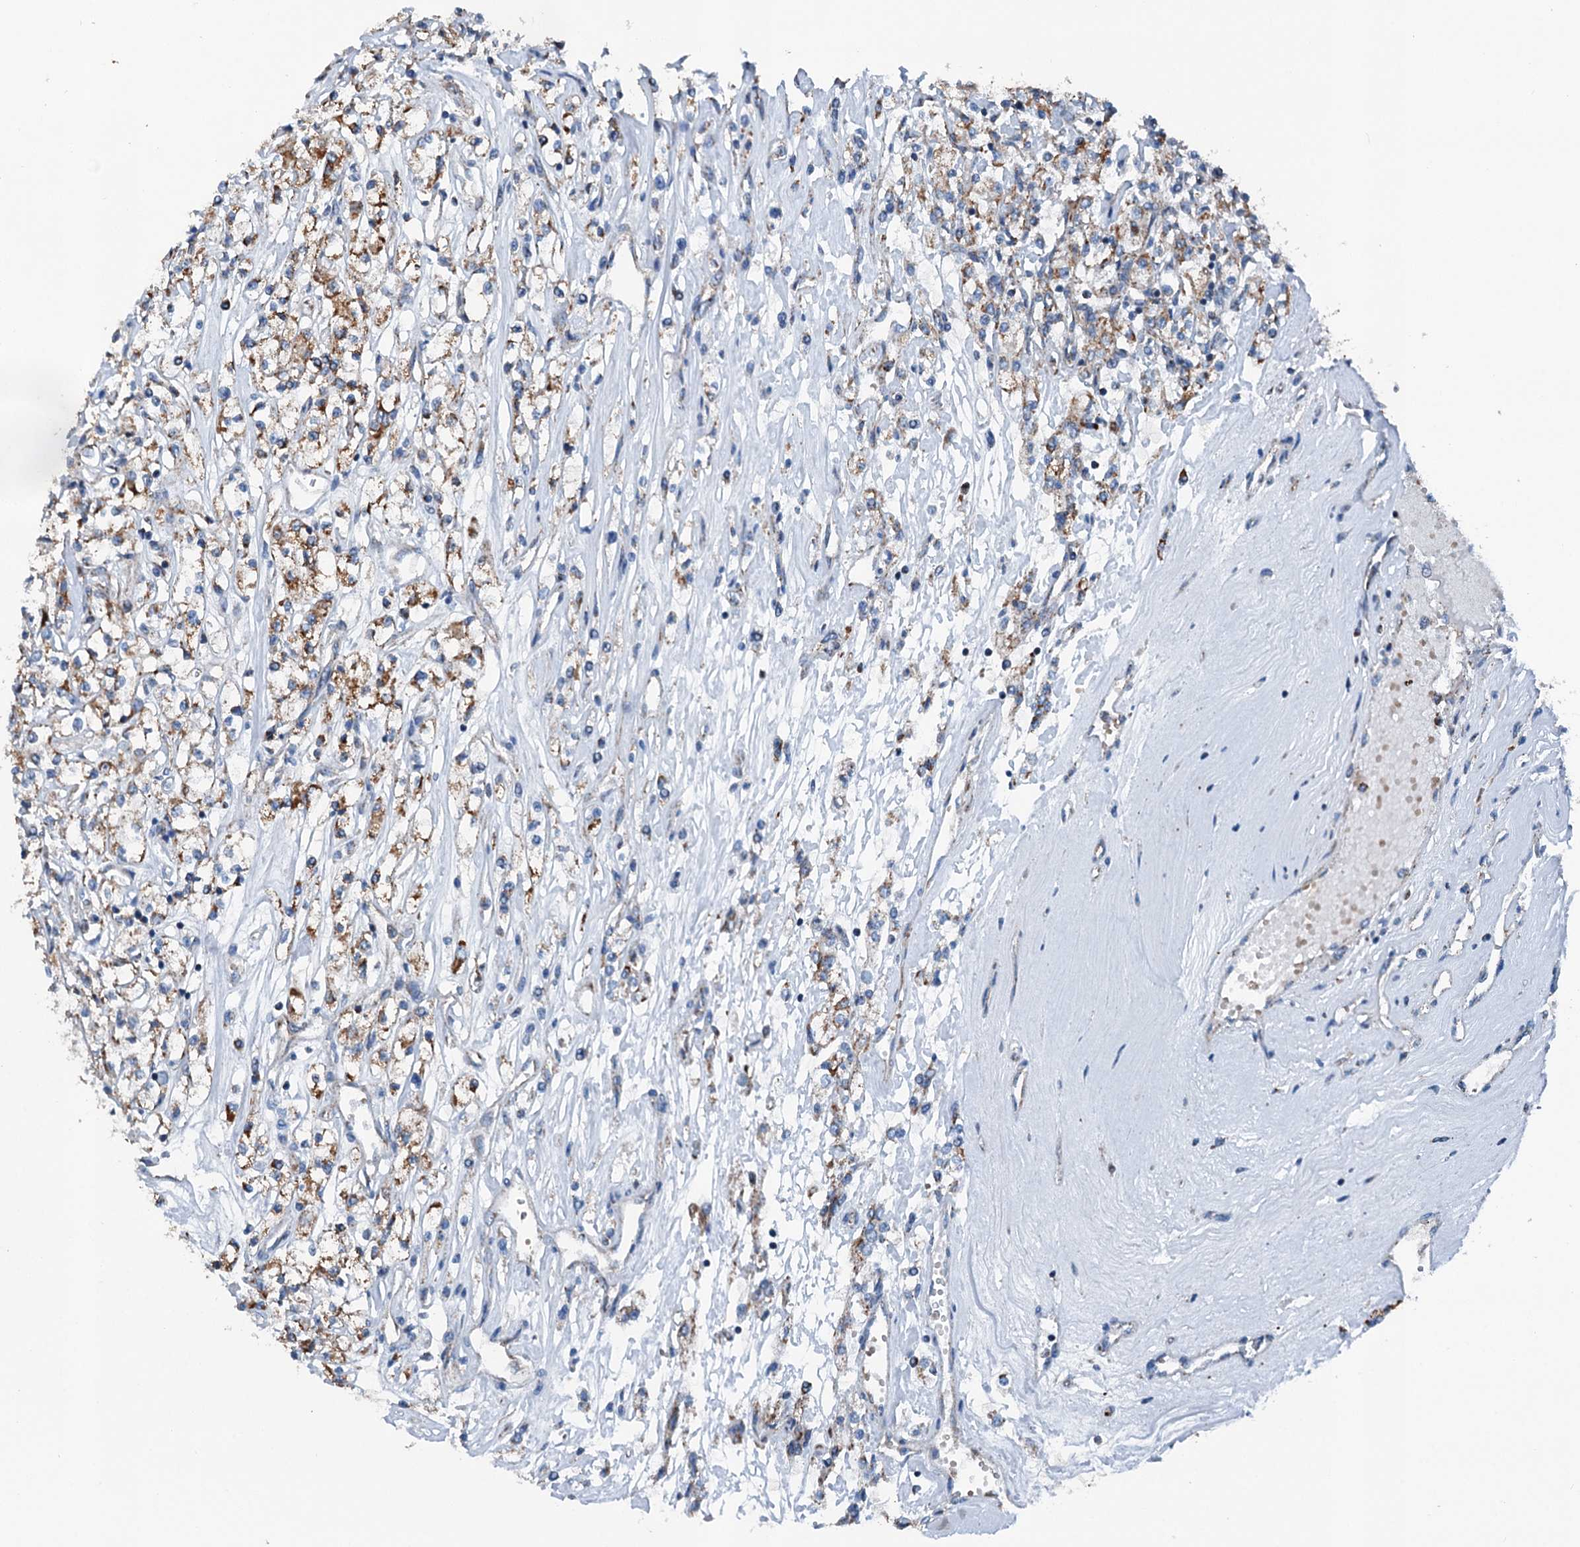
{"staining": {"intensity": "moderate", "quantity": ">75%", "location": "cytoplasmic/membranous"}, "tissue": "renal cancer", "cell_type": "Tumor cells", "image_type": "cancer", "snomed": [{"axis": "morphology", "description": "Adenocarcinoma, NOS"}, {"axis": "topography", "description": "Kidney"}], "caption": "Immunohistochemistry (DAB (3,3'-diaminobenzidine)) staining of human renal adenocarcinoma demonstrates moderate cytoplasmic/membranous protein expression in approximately >75% of tumor cells.", "gene": "TRPT1", "patient": {"sex": "female", "age": 59}}